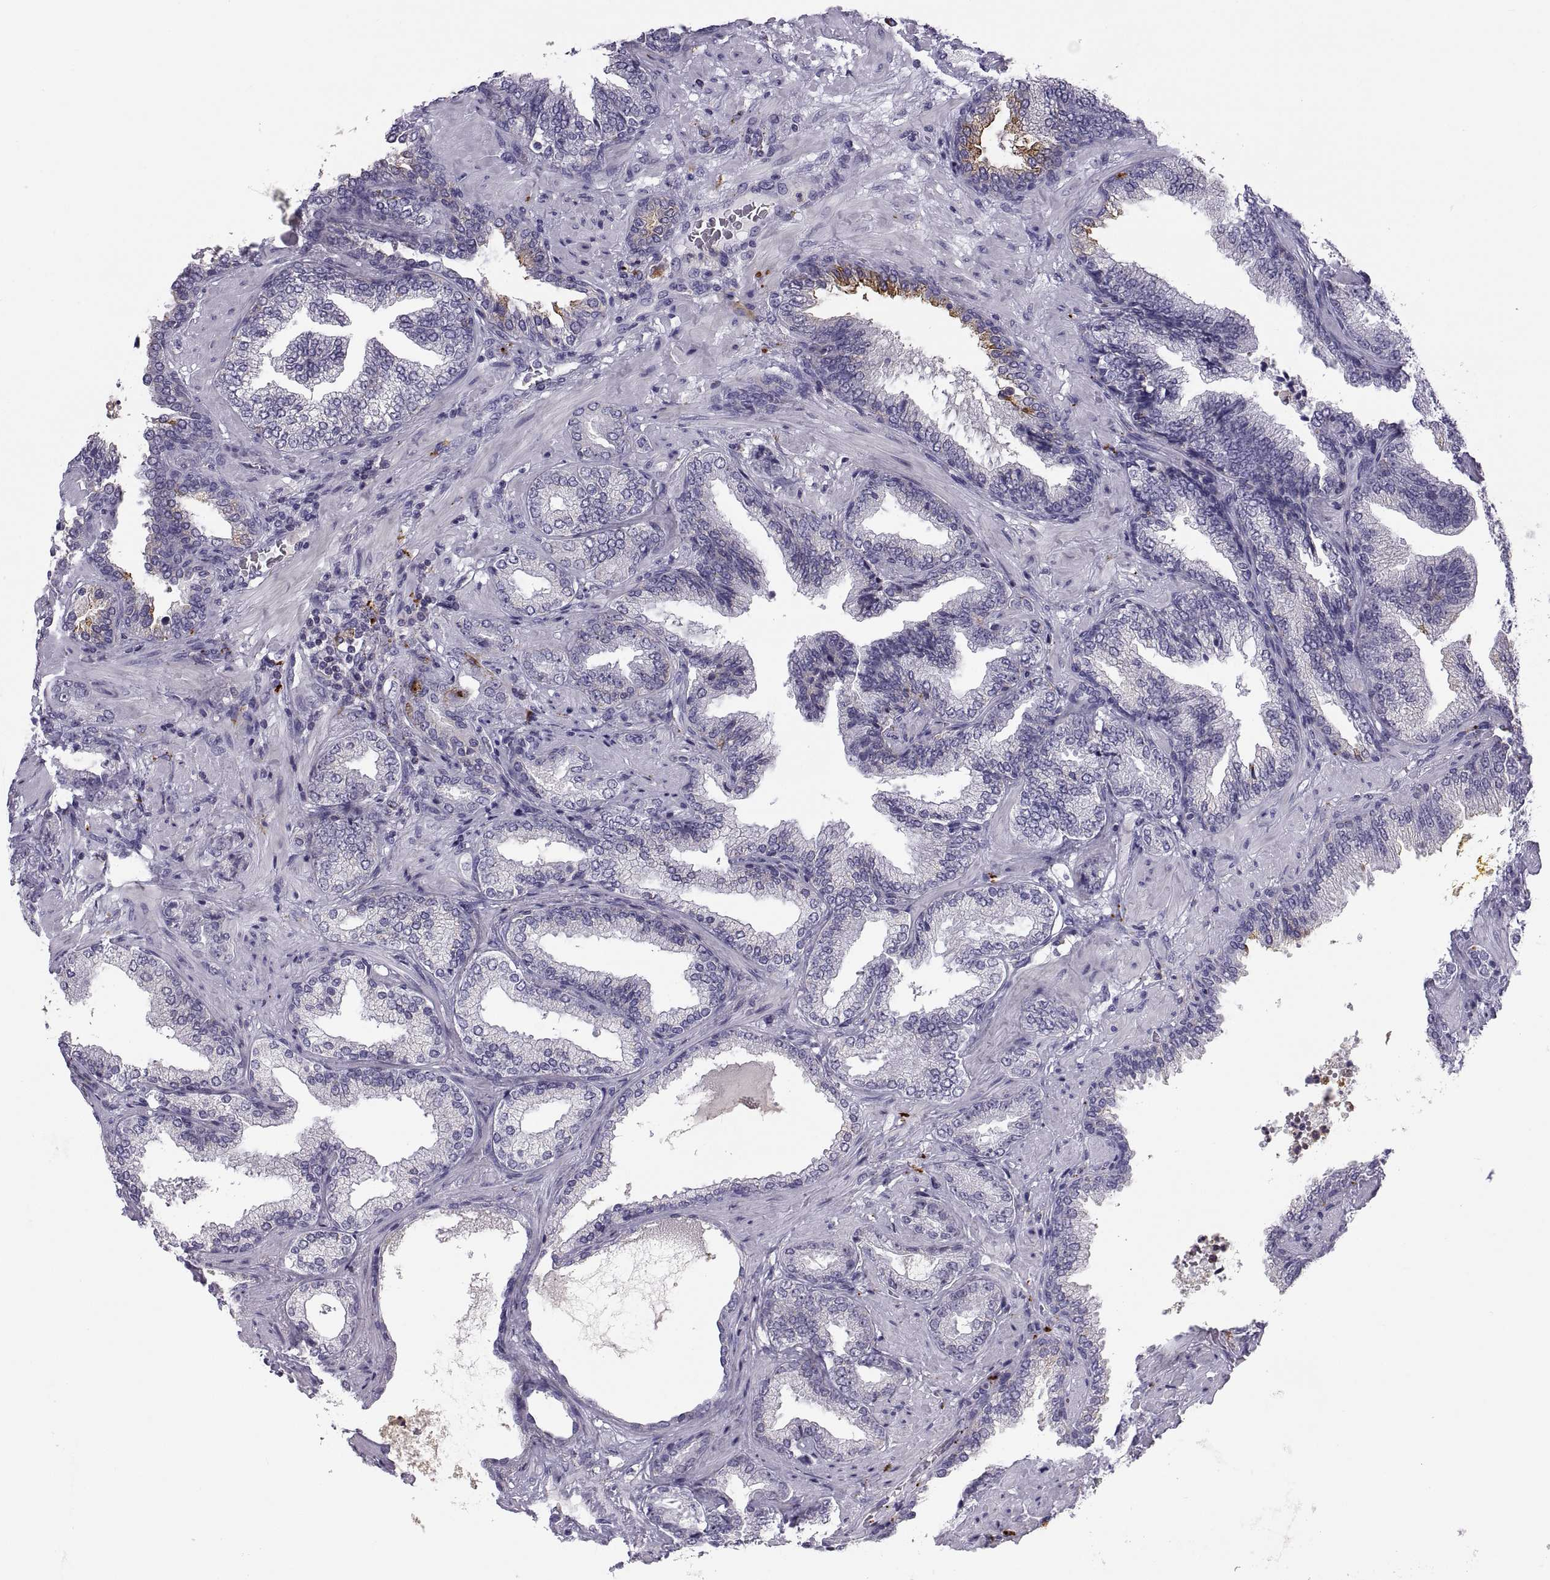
{"staining": {"intensity": "negative", "quantity": "none", "location": "none"}, "tissue": "prostate cancer", "cell_type": "Tumor cells", "image_type": "cancer", "snomed": [{"axis": "morphology", "description": "Adenocarcinoma, Low grade"}, {"axis": "topography", "description": "Prostate"}], "caption": "Prostate adenocarcinoma (low-grade) was stained to show a protein in brown. There is no significant expression in tumor cells.", "gene": "RGS19", "patient": {"sex": "male", "age": 68}}